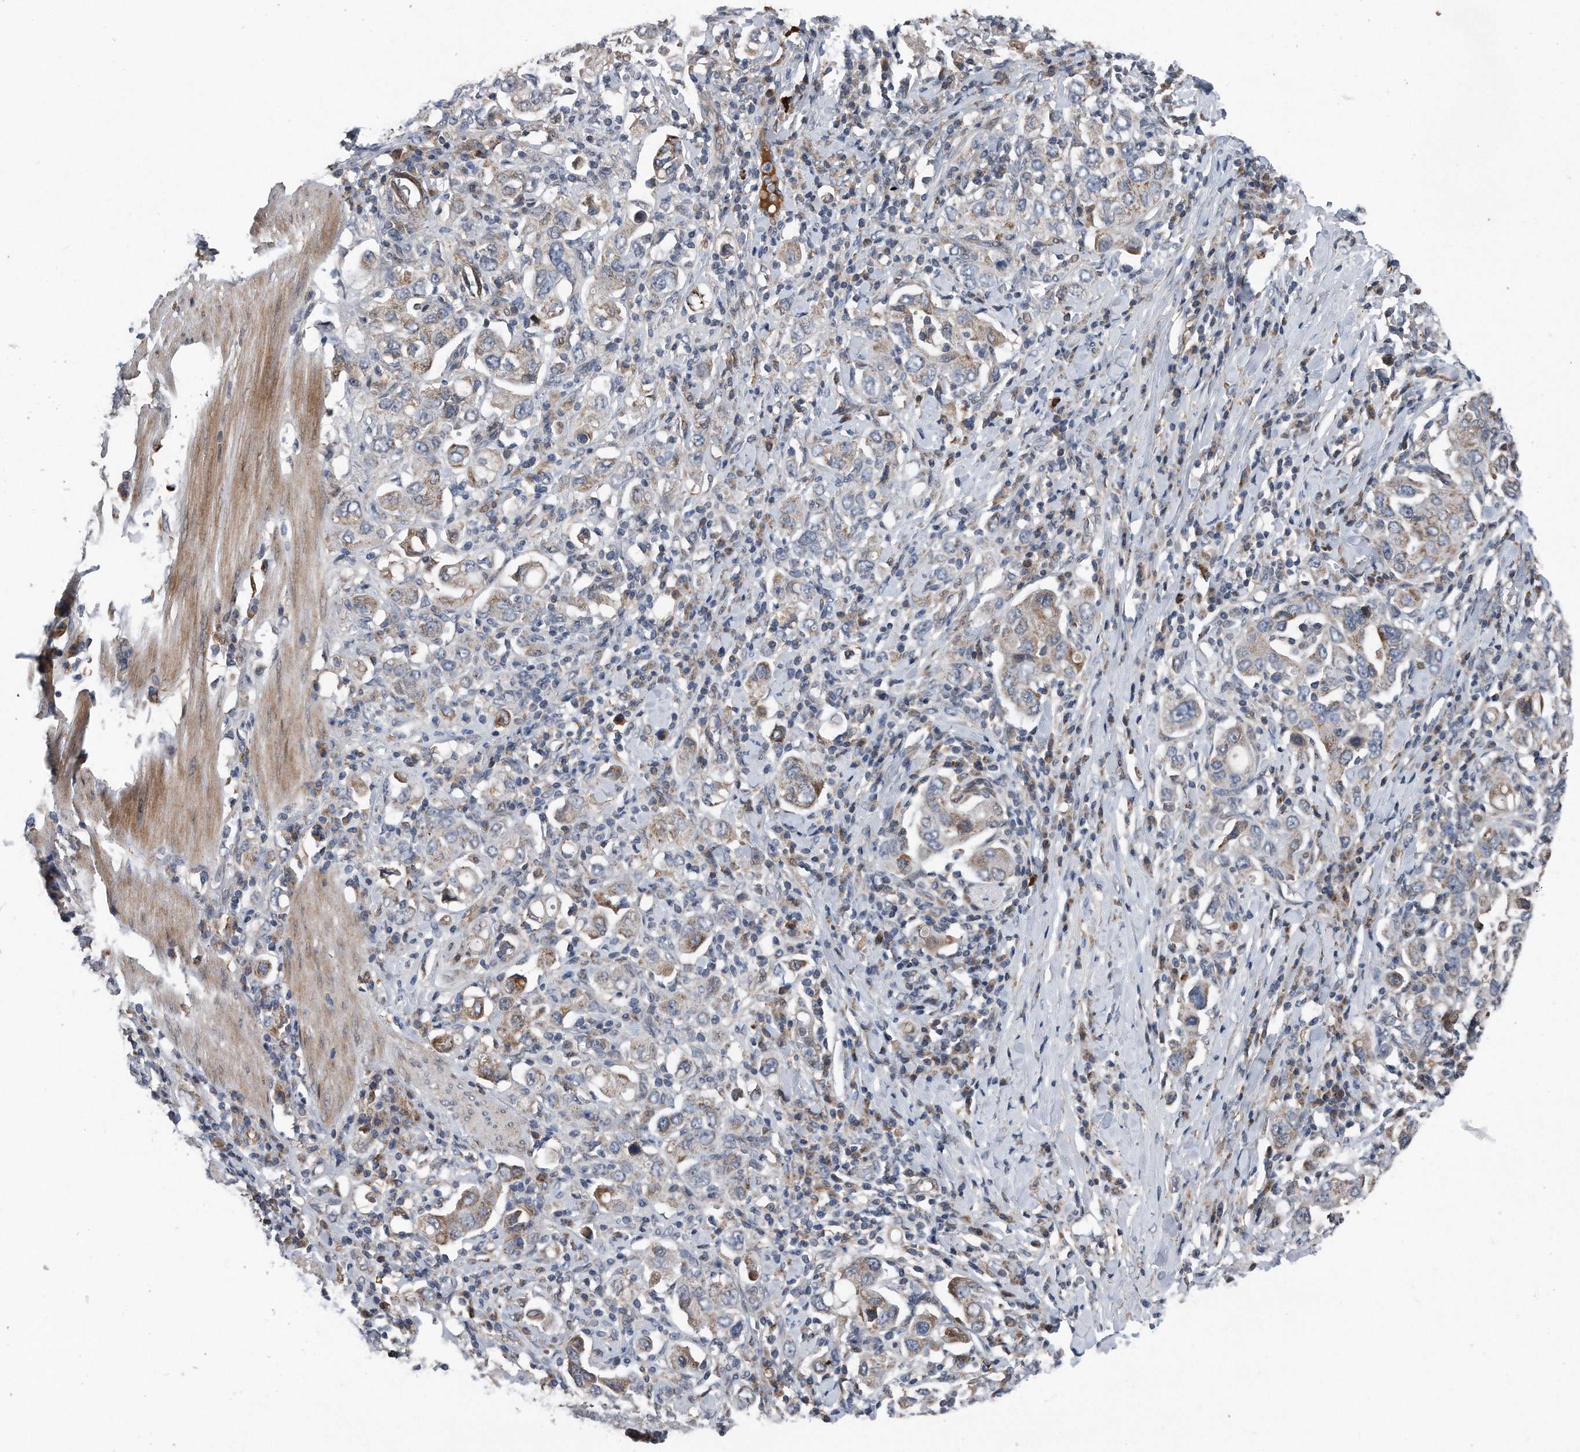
{"staining": {"intensity": "moderate", "quantity": "<25%", "location": "cytoplasmic/membranous"}, "tissue": "stomach cancer", "cell_type": "Tumor cells", "image_type": "cancer", "snomed": [{"axis": "morphology", "description": "Adenocarcinoma, NOS"}, {"axis": "topography", "description": "Stomach, upper"}], "caption": "Protein staining shows moderate cytoplasmic/membranous expression in about <25% of tumor cells in stomach adenocarcinoma. (Brightfield microscopy of DAB IHC at high magnification).", "gene": "DST", "patient": {"sex": "male", "age": 62}}